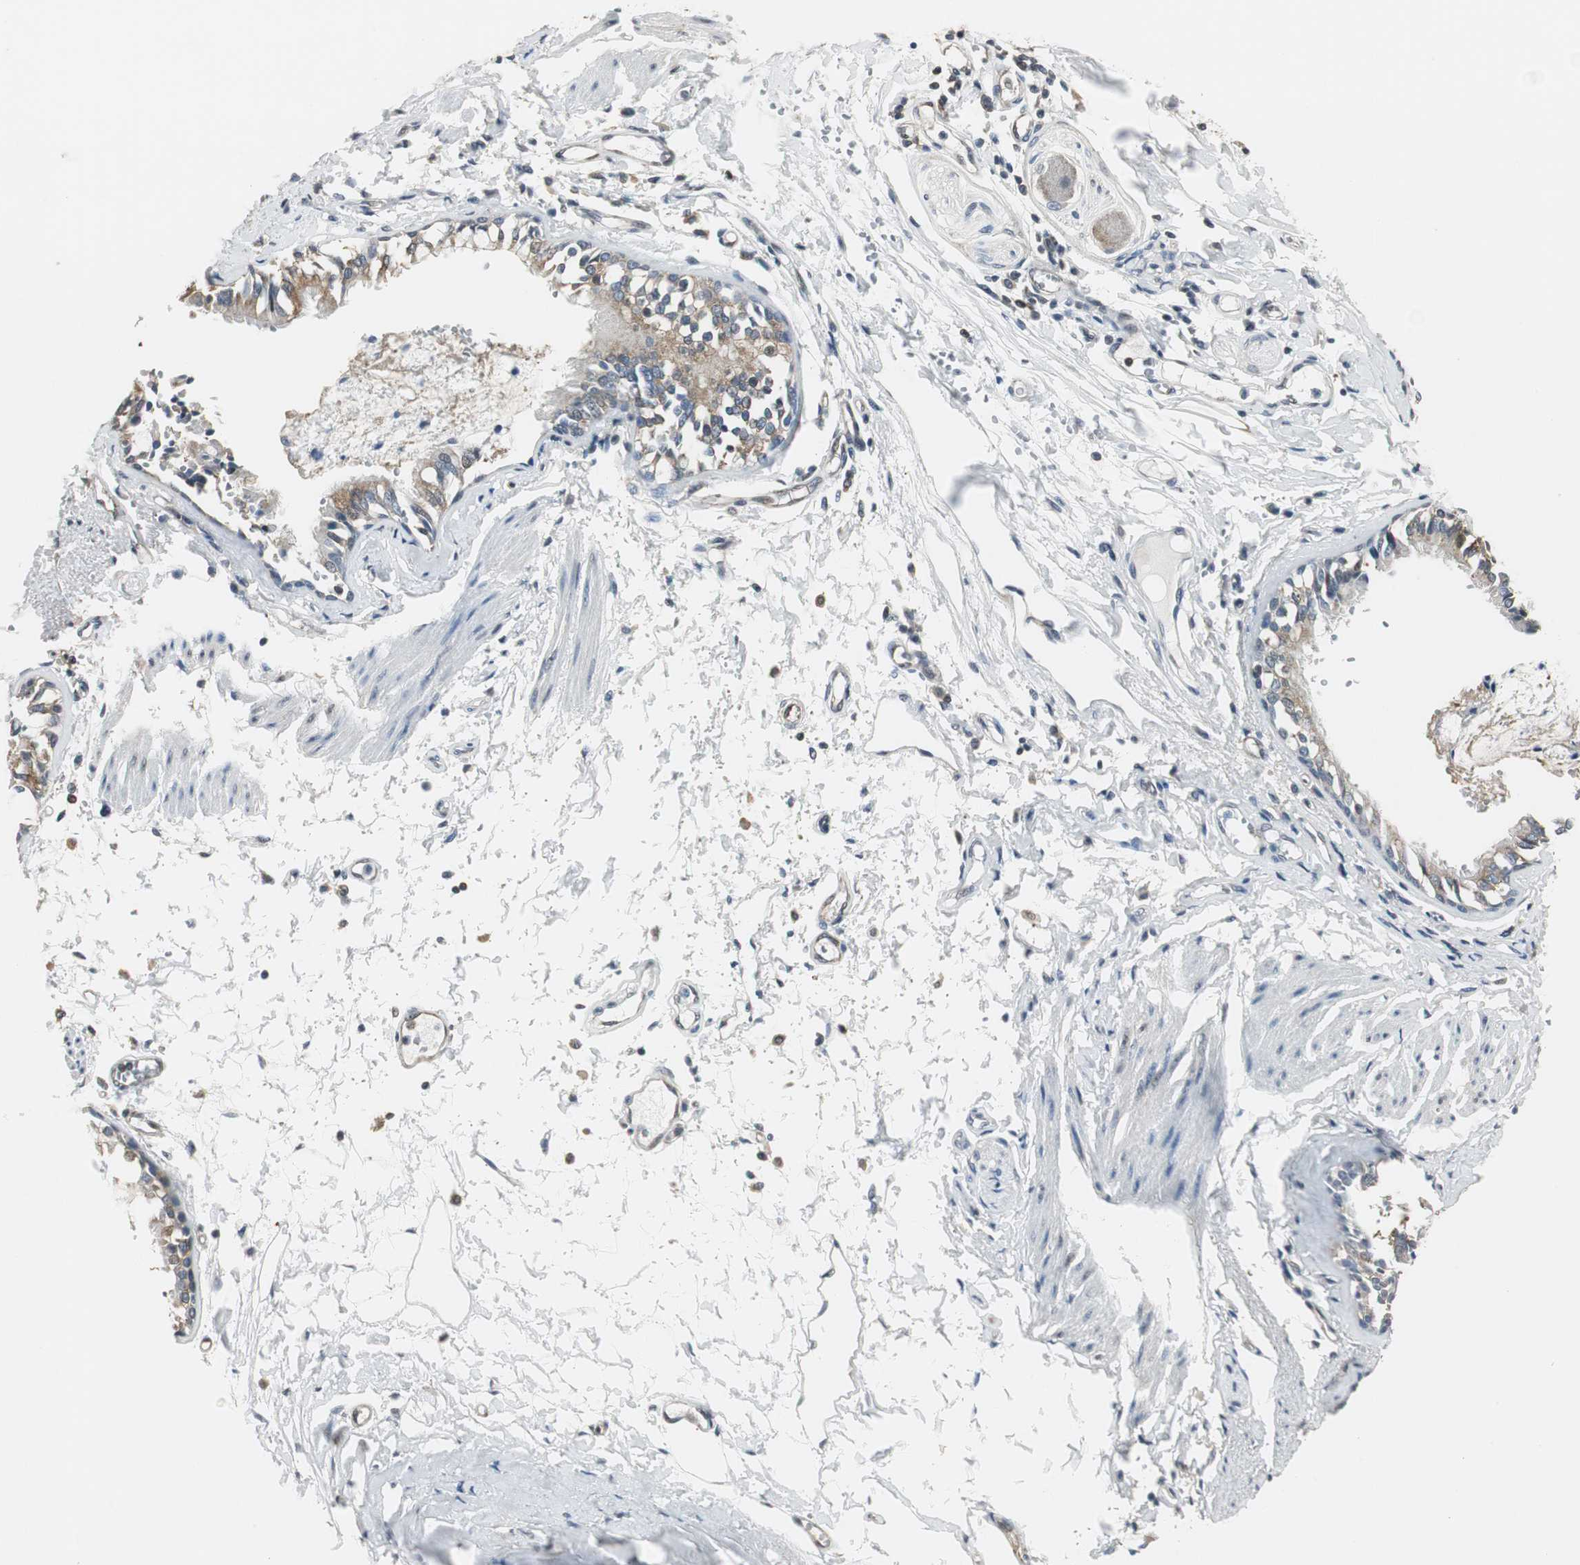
{"staining": {"intensity": "weak", "quantity": ">75%", "location": "cytoplasmic/membranous"}, "tissue": "bronchus", "cell_type": "Respiratory epithelial cells", "image_type": "normal", "snomed": [{"axis": "morphology", "description": "Normal tissue, NOS"}, {"axis": "topography", "description": "Bronchus"}, {"axis": "topography", "description": "Lung"}], "caption": "Bronchus stained with DAB IHC exhibits low levels of weak cytoplasmic/membranous expression in approximately >75% of respiratory epithelial cells.", "gene": "CCT5", "patient": {"sex": "female", "age": 56}}